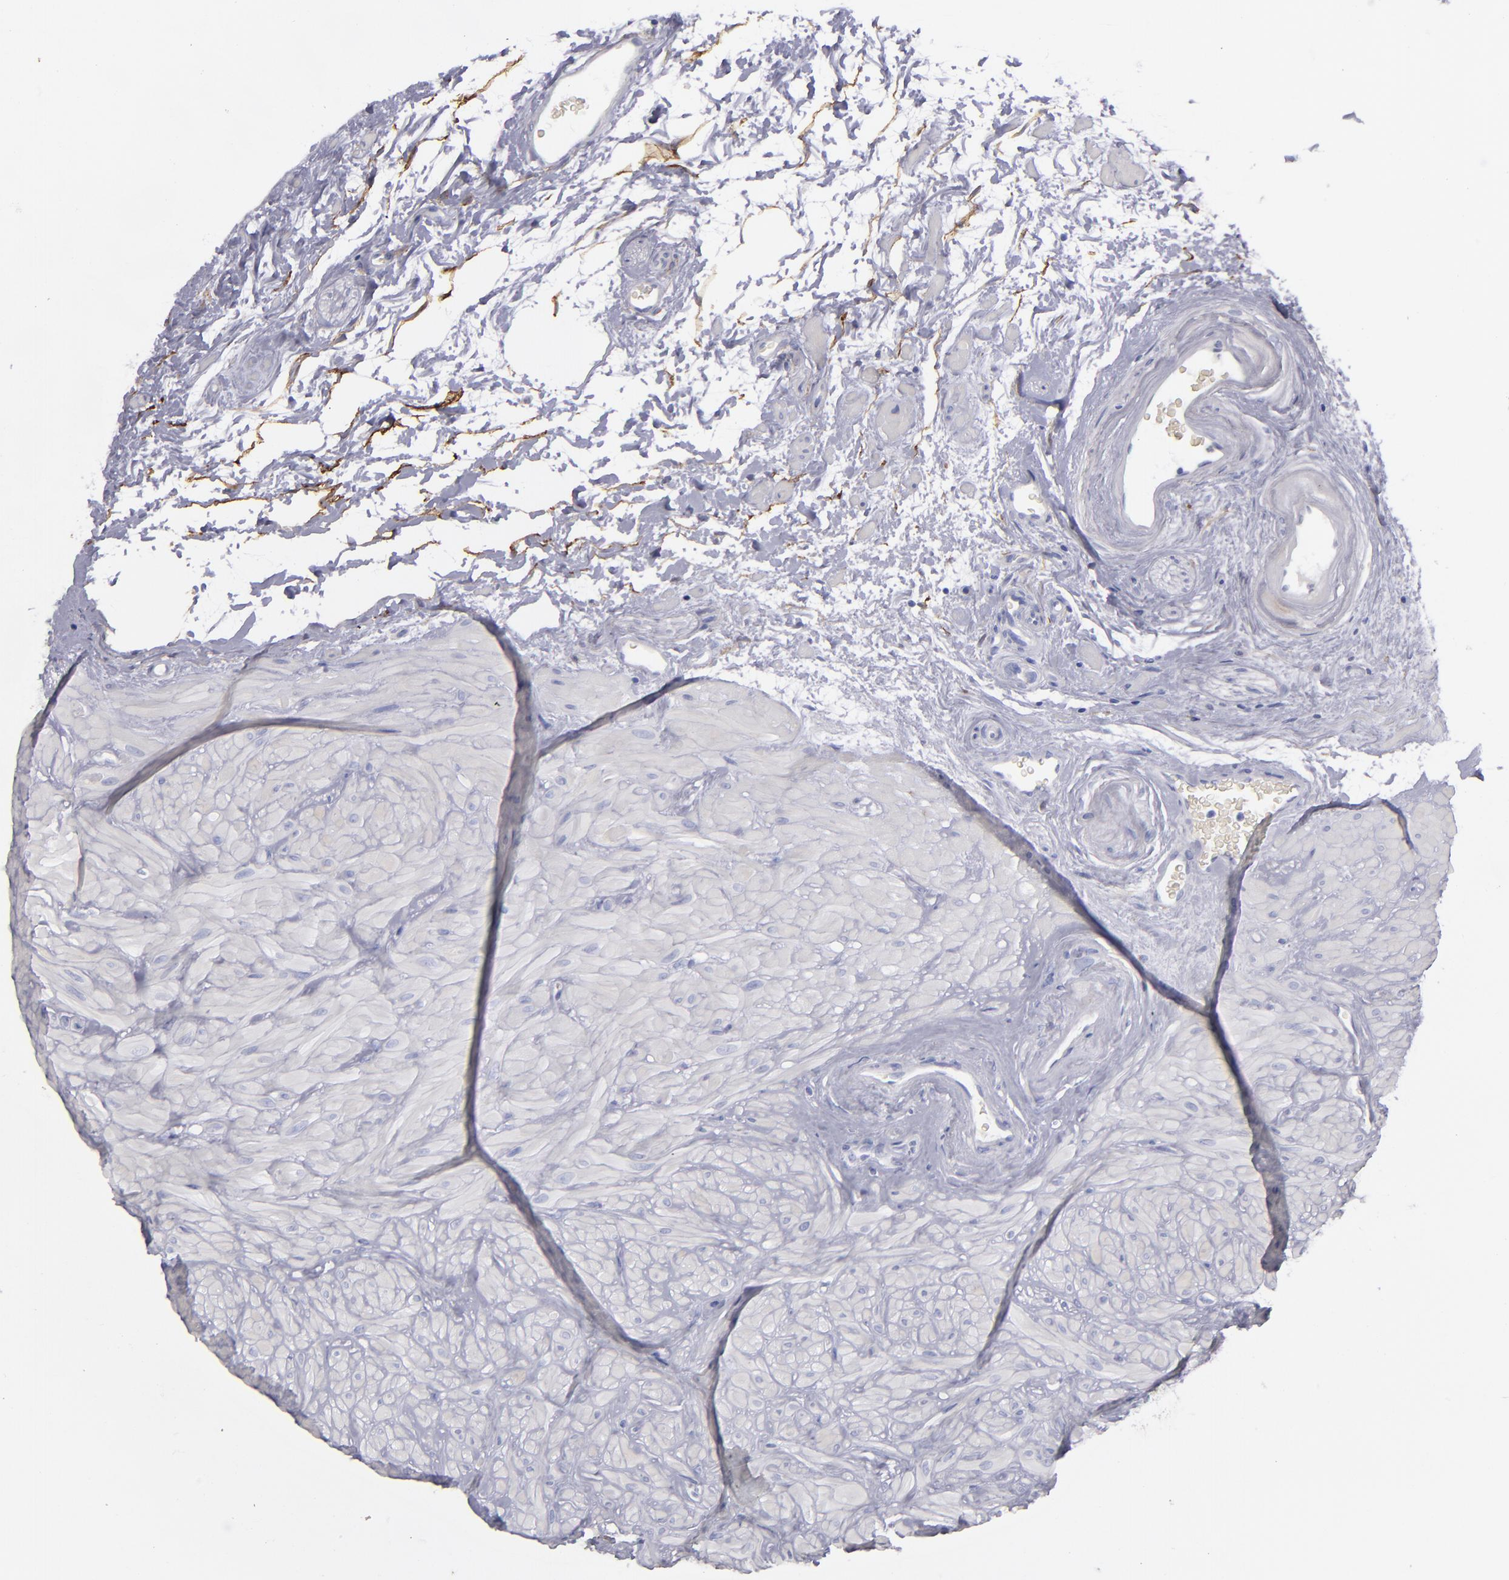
{"staining": {"intensity": "weak", "quantity": "<25%", "location": "cytoplasmic/membranous"}, "tissue": "seminal vesicle", "cell_type": "Glandular cells", "image_type": "normal", "snomed": [{"axis": "morphology", "description": "Normal tissue, NOS"}, {"axis": "topography", "description": "Seminal veicle"}], "caption": "High power microscopy image of an immunohistochemistry image of unremarkable seminal vesicle, revealing no significant expression in glandular cells. Brightfield microscopy of immunohistochemistry (IHC) stained with DAB (3,3'-diaminobenzidine) (brown) and hematoxylin (blue), captured at high magnification.", "gene": "ANPEP", "patient": {"sex": "male", "age": 63}}